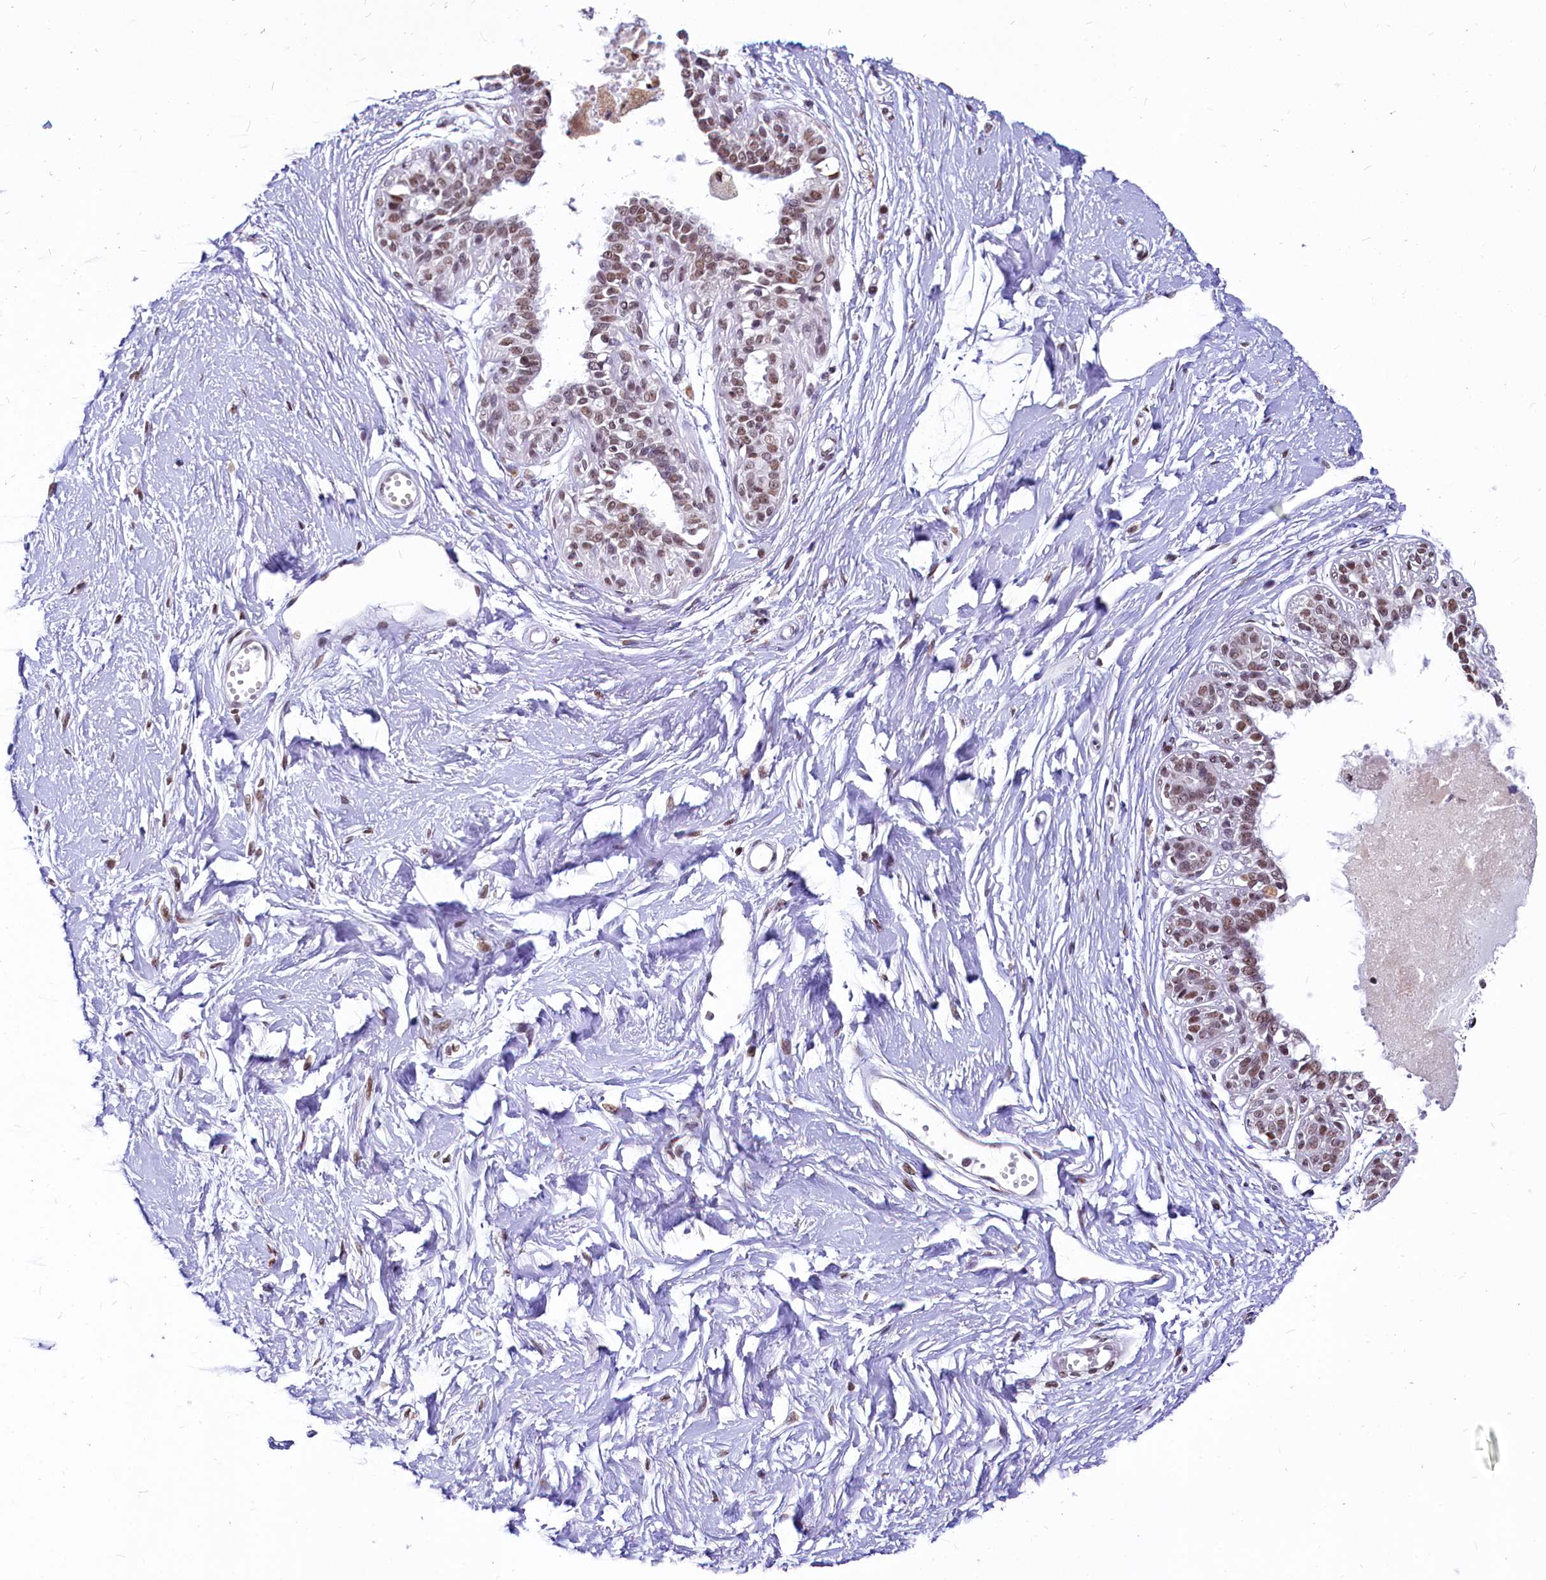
{"staining": {"intensity": "weak", "quantity": "<25%", "location": "nuclear"}, "tissue": "breast", "cell_type": "Adipocytes", "image_type": "normal", "snomed": [{"axis": "morphology", "description": "Normal tissue, NOS"}, {"axis": "topography", "description": "Breast"}], "caption": "Image shows no protein positivity in adipocytes of benign breast.", "gene": "PARPBP", "patient": {"sex": "female", "age": 45}}